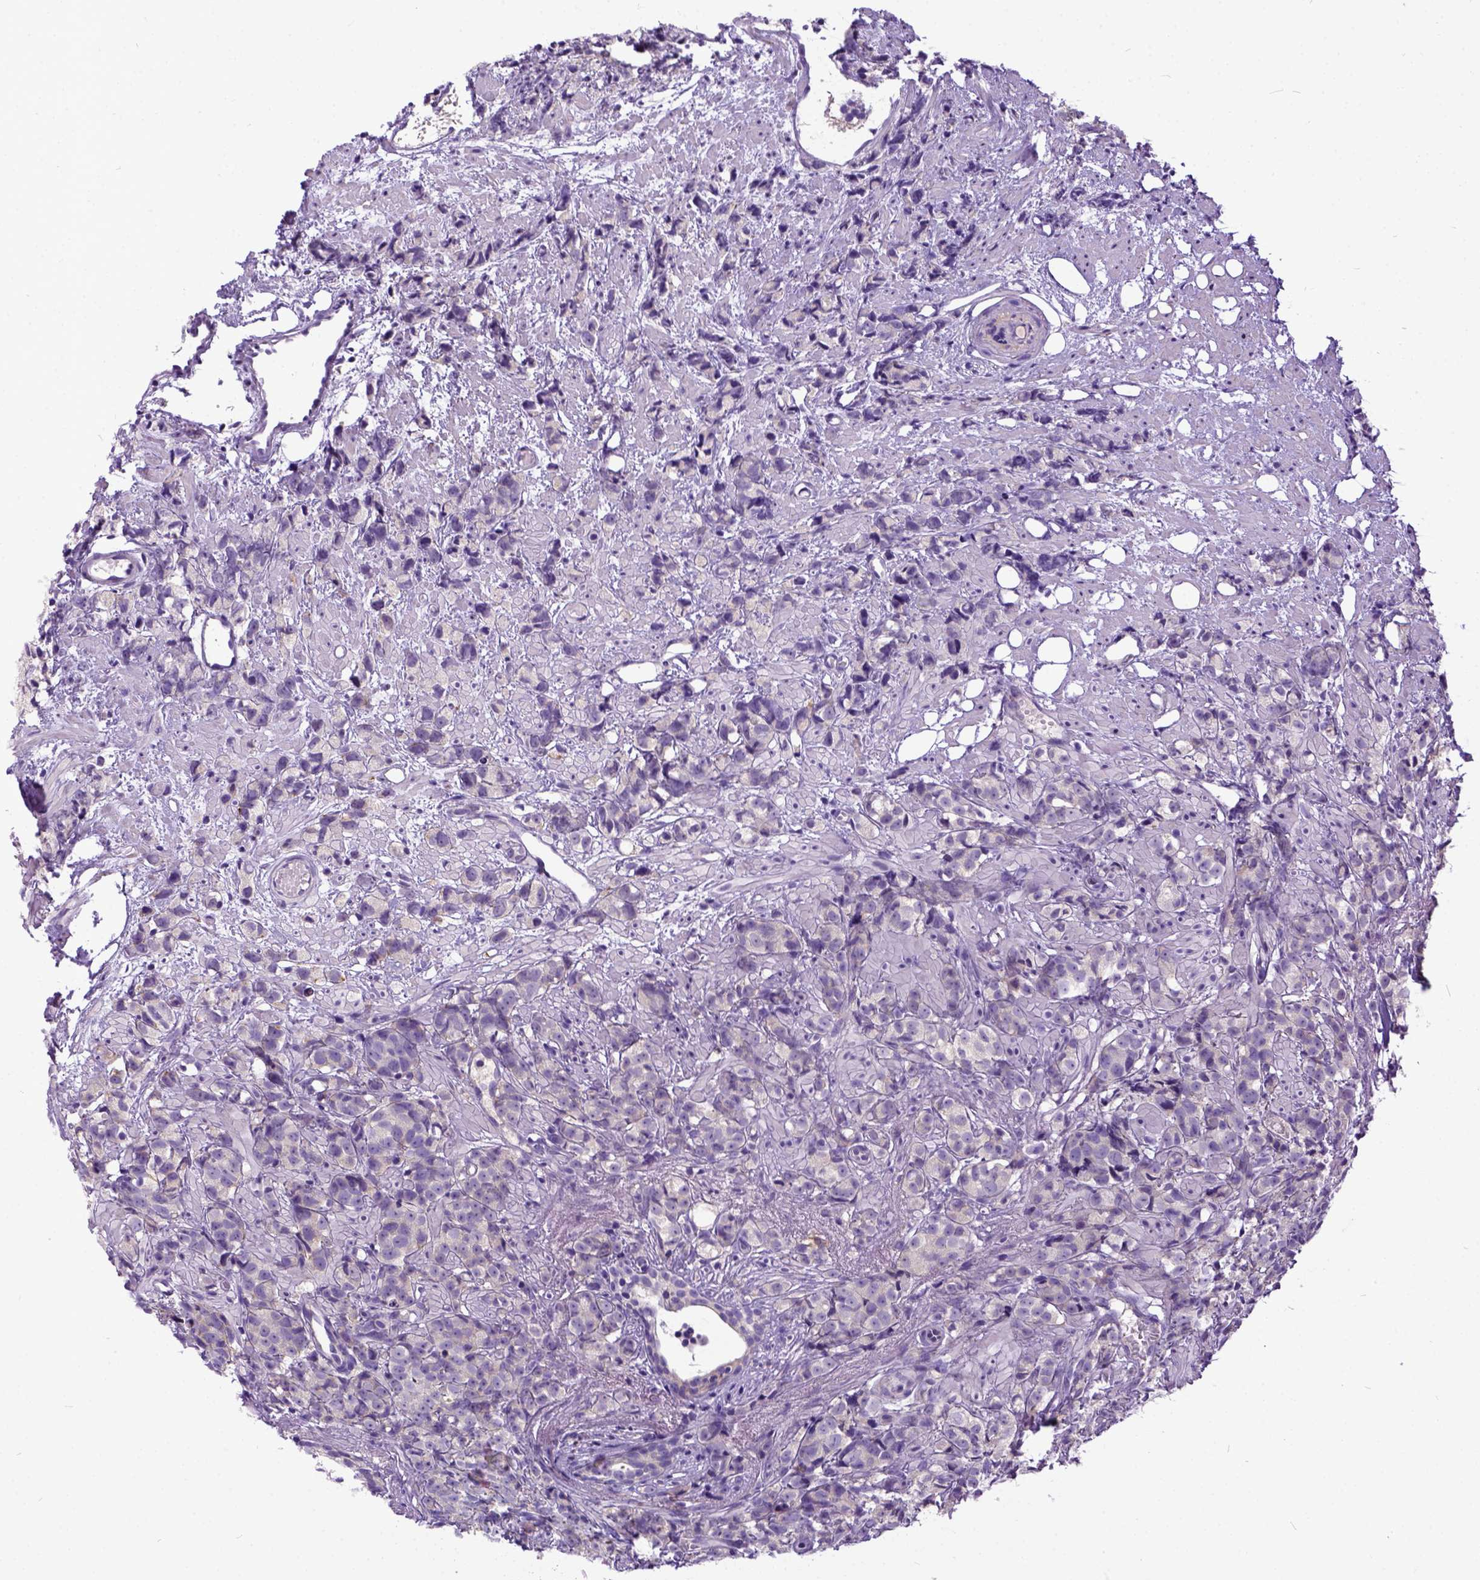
{"staining": {"intensity": "negative", "quantity": "none", "location": "none"}, "tissue": "prostate cancer", "cell_type": "Tumor cells", "image_type": "cancer", "snomed": [{"axis": "morphology", "description": "Adenocarcinoma, High grade"}, {"axis": "topography", "description": "Prostate"}], "caption": "There is no significant staining in tumor cells of adenocarcinoma (high-grade) (prostate).", "gene": "NEK5", "patient": {"sex": "male", "age": 81}}